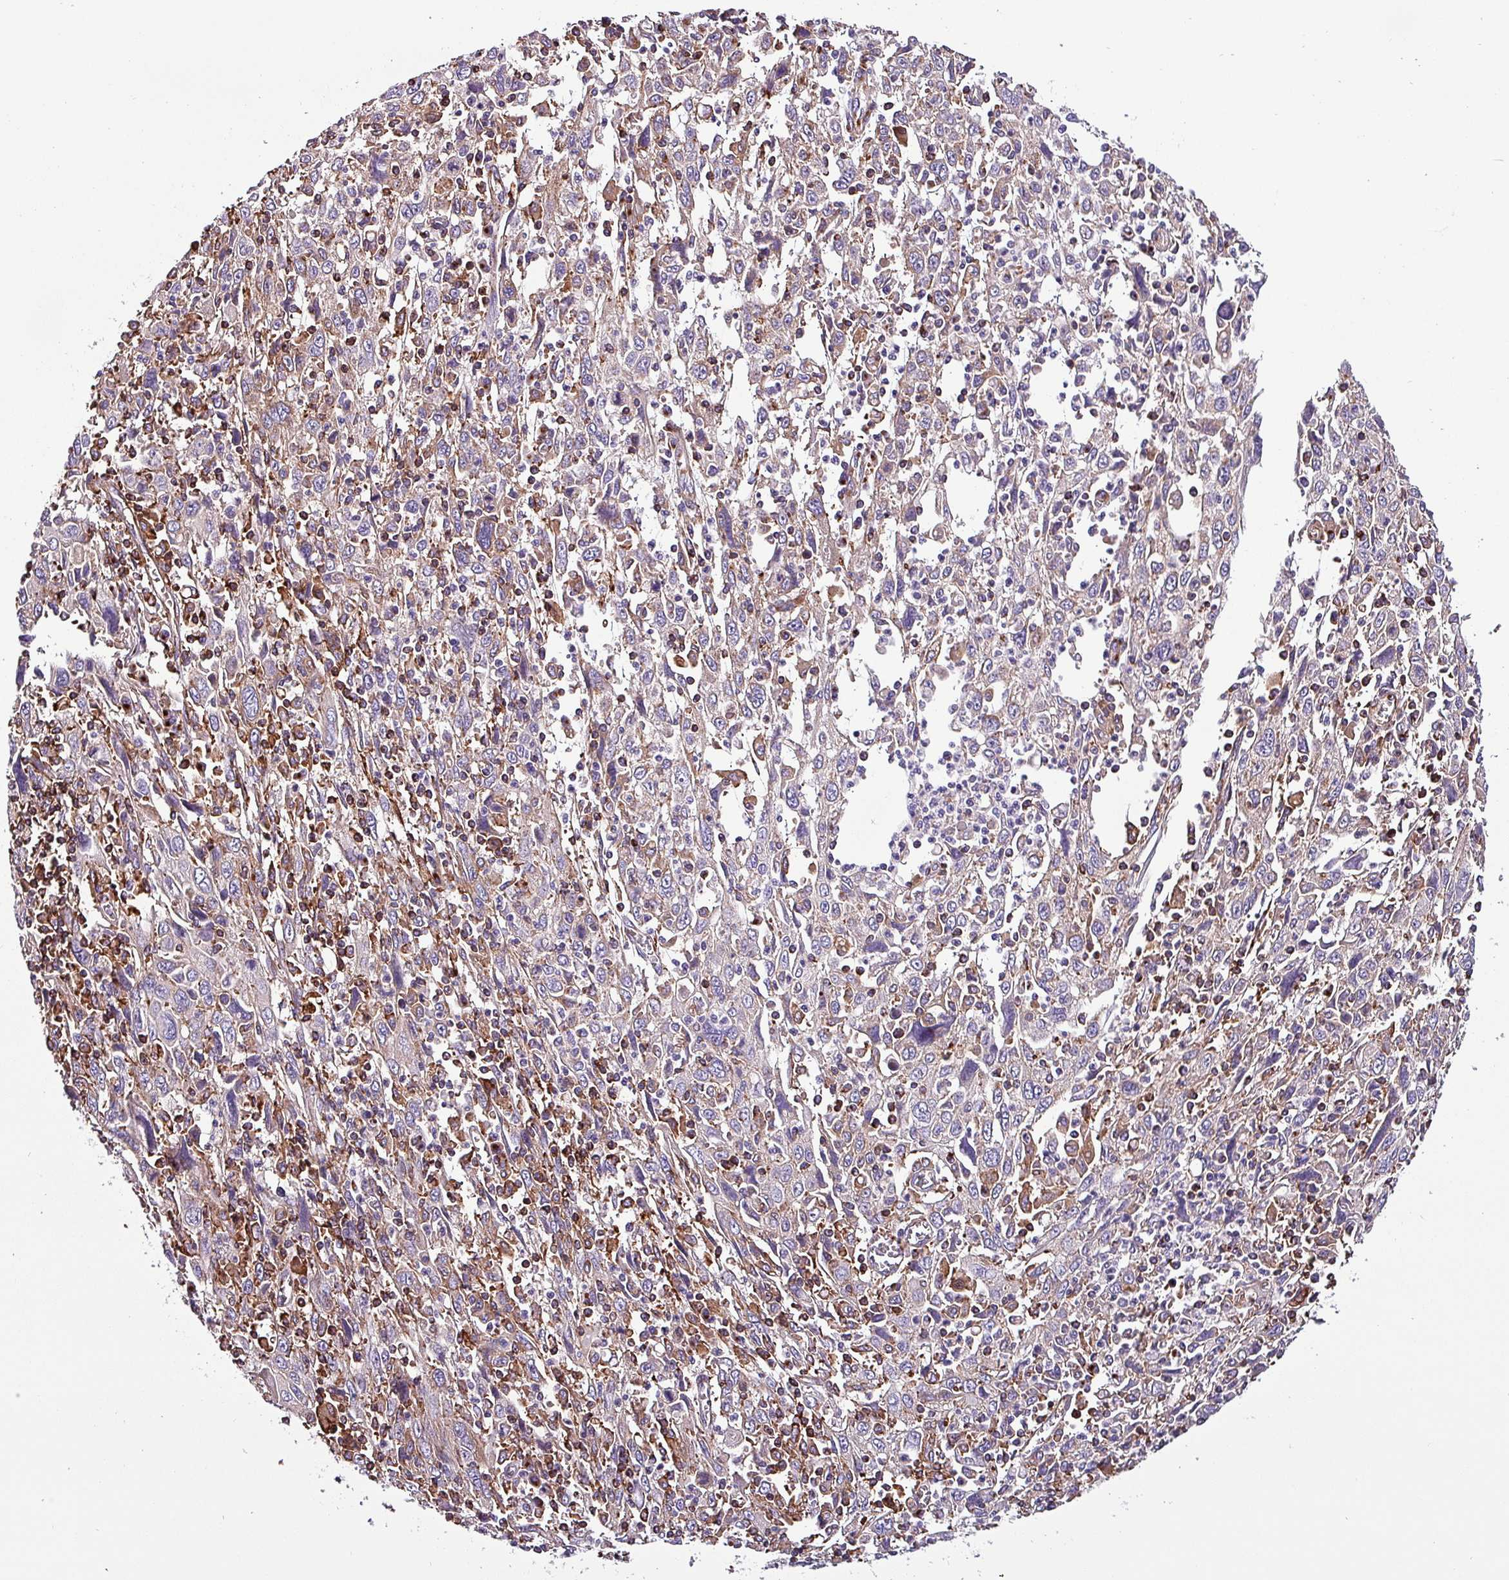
{"staining": {"intensity": "negative", "quantity": "none", "location": "none"}, "tissue": "cervical cancer", "cell_type": "Tumor cells", "image_type": "cancer", "snomed": [{"axis": "morphology", "description": "Squamous cell carcinoma, NOS"}, {"axis": "topography", "description": "Cervix"}], "caption": "Immunohistochemistry (IHC) micrograph of cervical squamous cell carcinoma stained for a protein (brown), which reveals no expression in tumor cells.", "gene": "VAMP4", "patient": {"sex": "female", "age": 46}}